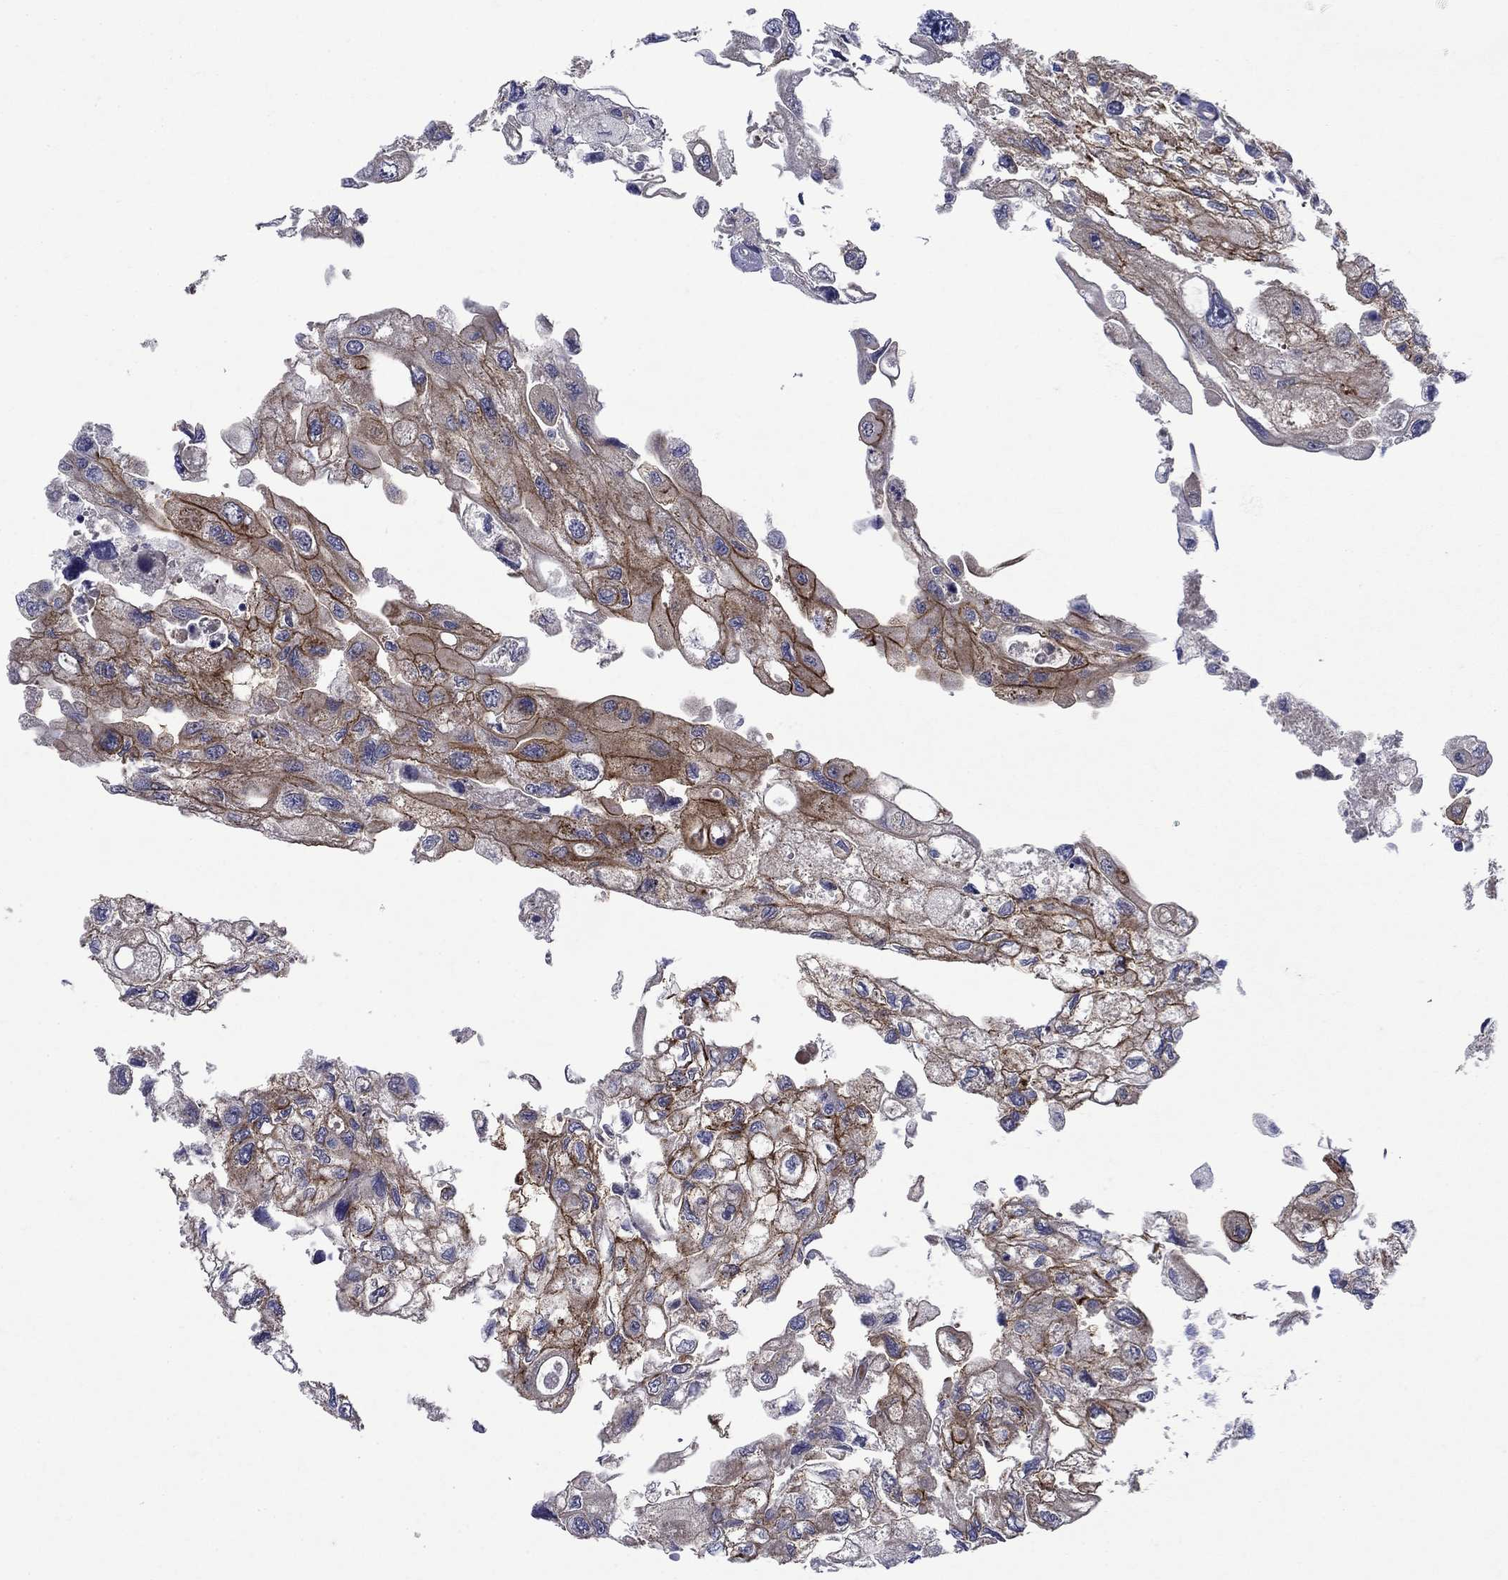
{"staining": {"intensity": "strong", "quantity": "25%-75%", "location": "cytoplasmic/membranous"}, "tissue": "urothelial cancer", "cell_type": "Tumor cells", "image_type": "cancer", "snomed": [{"axis": "morphology", "description": "Urothelial carcinoma, High grade"}, {"axis": "topography", "description": "Urinary bladder"}], "caption": "Urothelial cancer was stained to show a protein in brown. There is high levels of strong cytoplasmic/membranous positivity in approximately 25%-75% of tumor cells. The staining was performed using DAB (3,3'-diaminobenzidine) to visualize the protein expression in brown, while the nuclei were stained in blue with hematoxylin (Magnification: 20x).", "gene": "SLC7A1", "patient": {"sex": "male", "age": 59}}